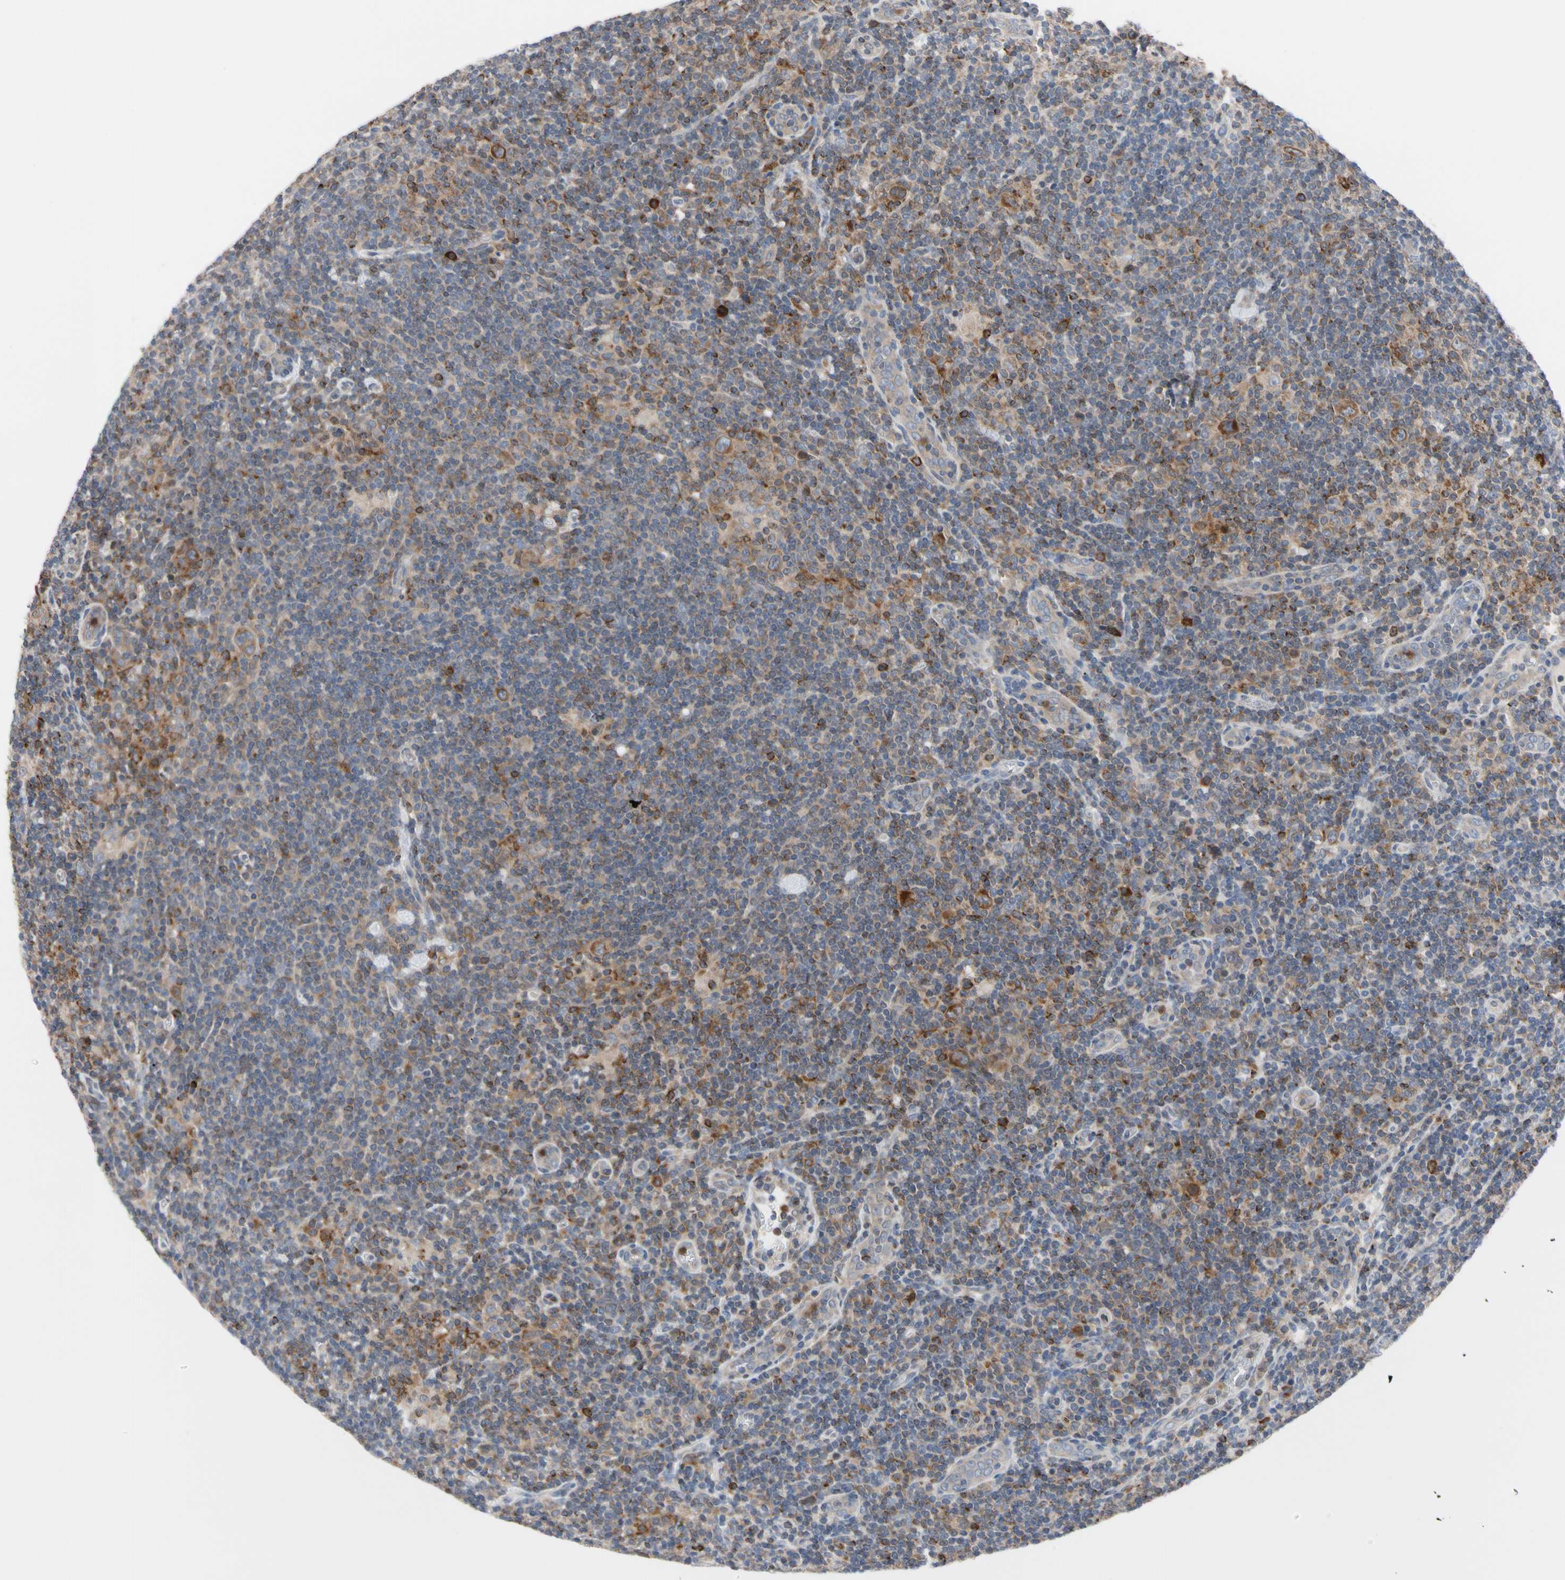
{"staining": {"intensity": "moderate", "quantity": ">75%", "location": "cytoplasmic/membranous"}, "tissue": "lymphoma", "cell_type": "Tumor cells", "image_type": "cancer", "snomed": [{"axis": "morphology", "description": "Hodgkin's disease, NOS"}, {"axis": "topography", "description": "Lymph node"}], "caption": "Hodgkin's disease stained with a protein marker exhibits moderate staining in tumor cells.", "gene": "MCL1", "patient": {"sex": "female", "age": 57}}